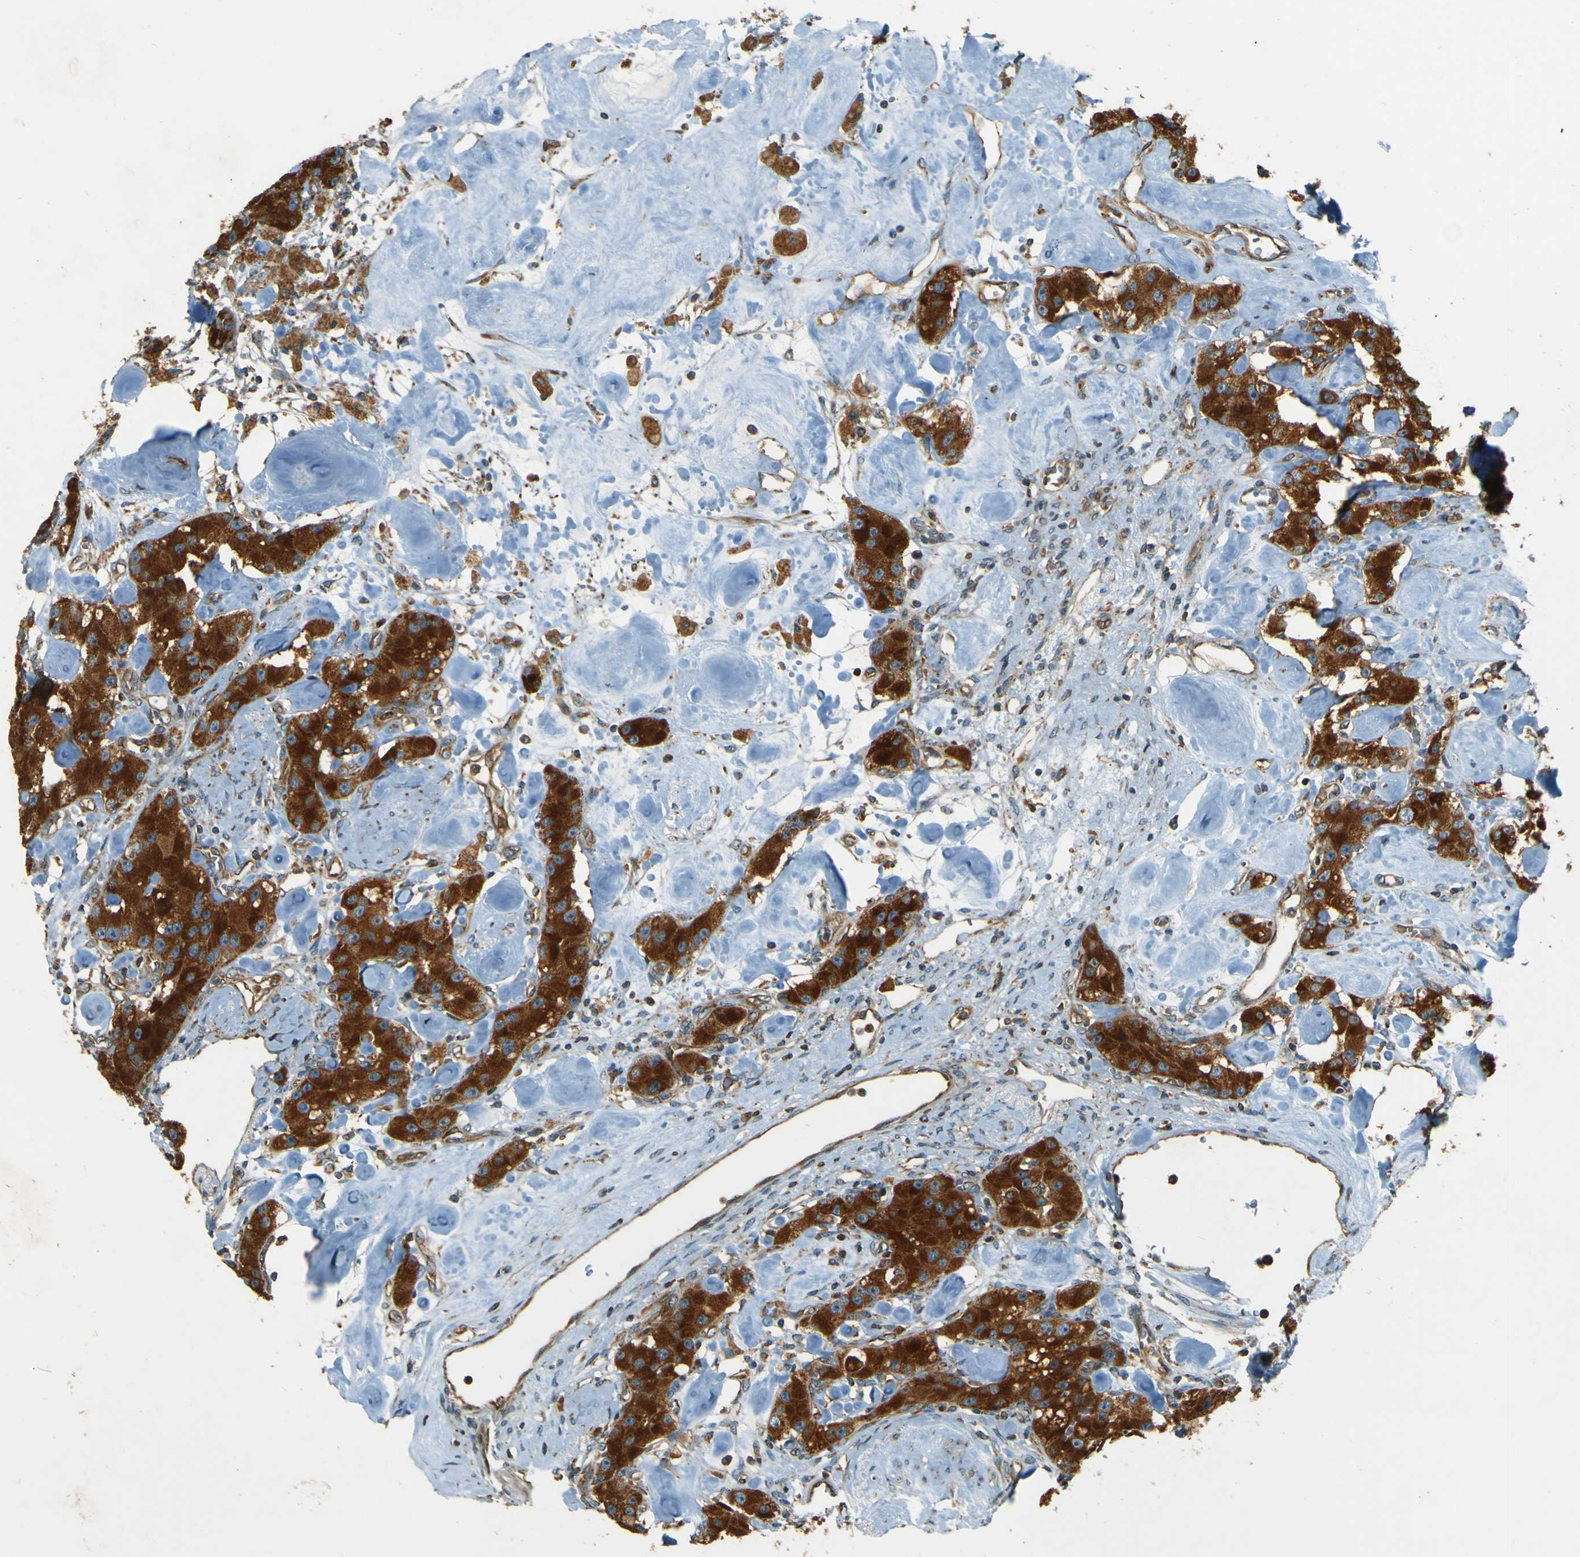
{"staining": {"intensity": "strong", "quantity": ">75%", "location": "cytoplasmic/membranous"}, "tissue": "carcinoid", "cell_type": "Tumor cells", "image_type": "cancer", "snomed": [{"axis": "morphology", "description": "Carcinoid, malignant, NOS"}, {"axis": "topography", "description": "Pancreas"}], "caption": "About >75% of tumor cells in carcinoid demonstrate strong cytoplasmic/membranous protein positivity as visualized by brown immunohistochemical staining.", "gene": "DNAJC5", "patient": {"sex": "male", "age": 41}}